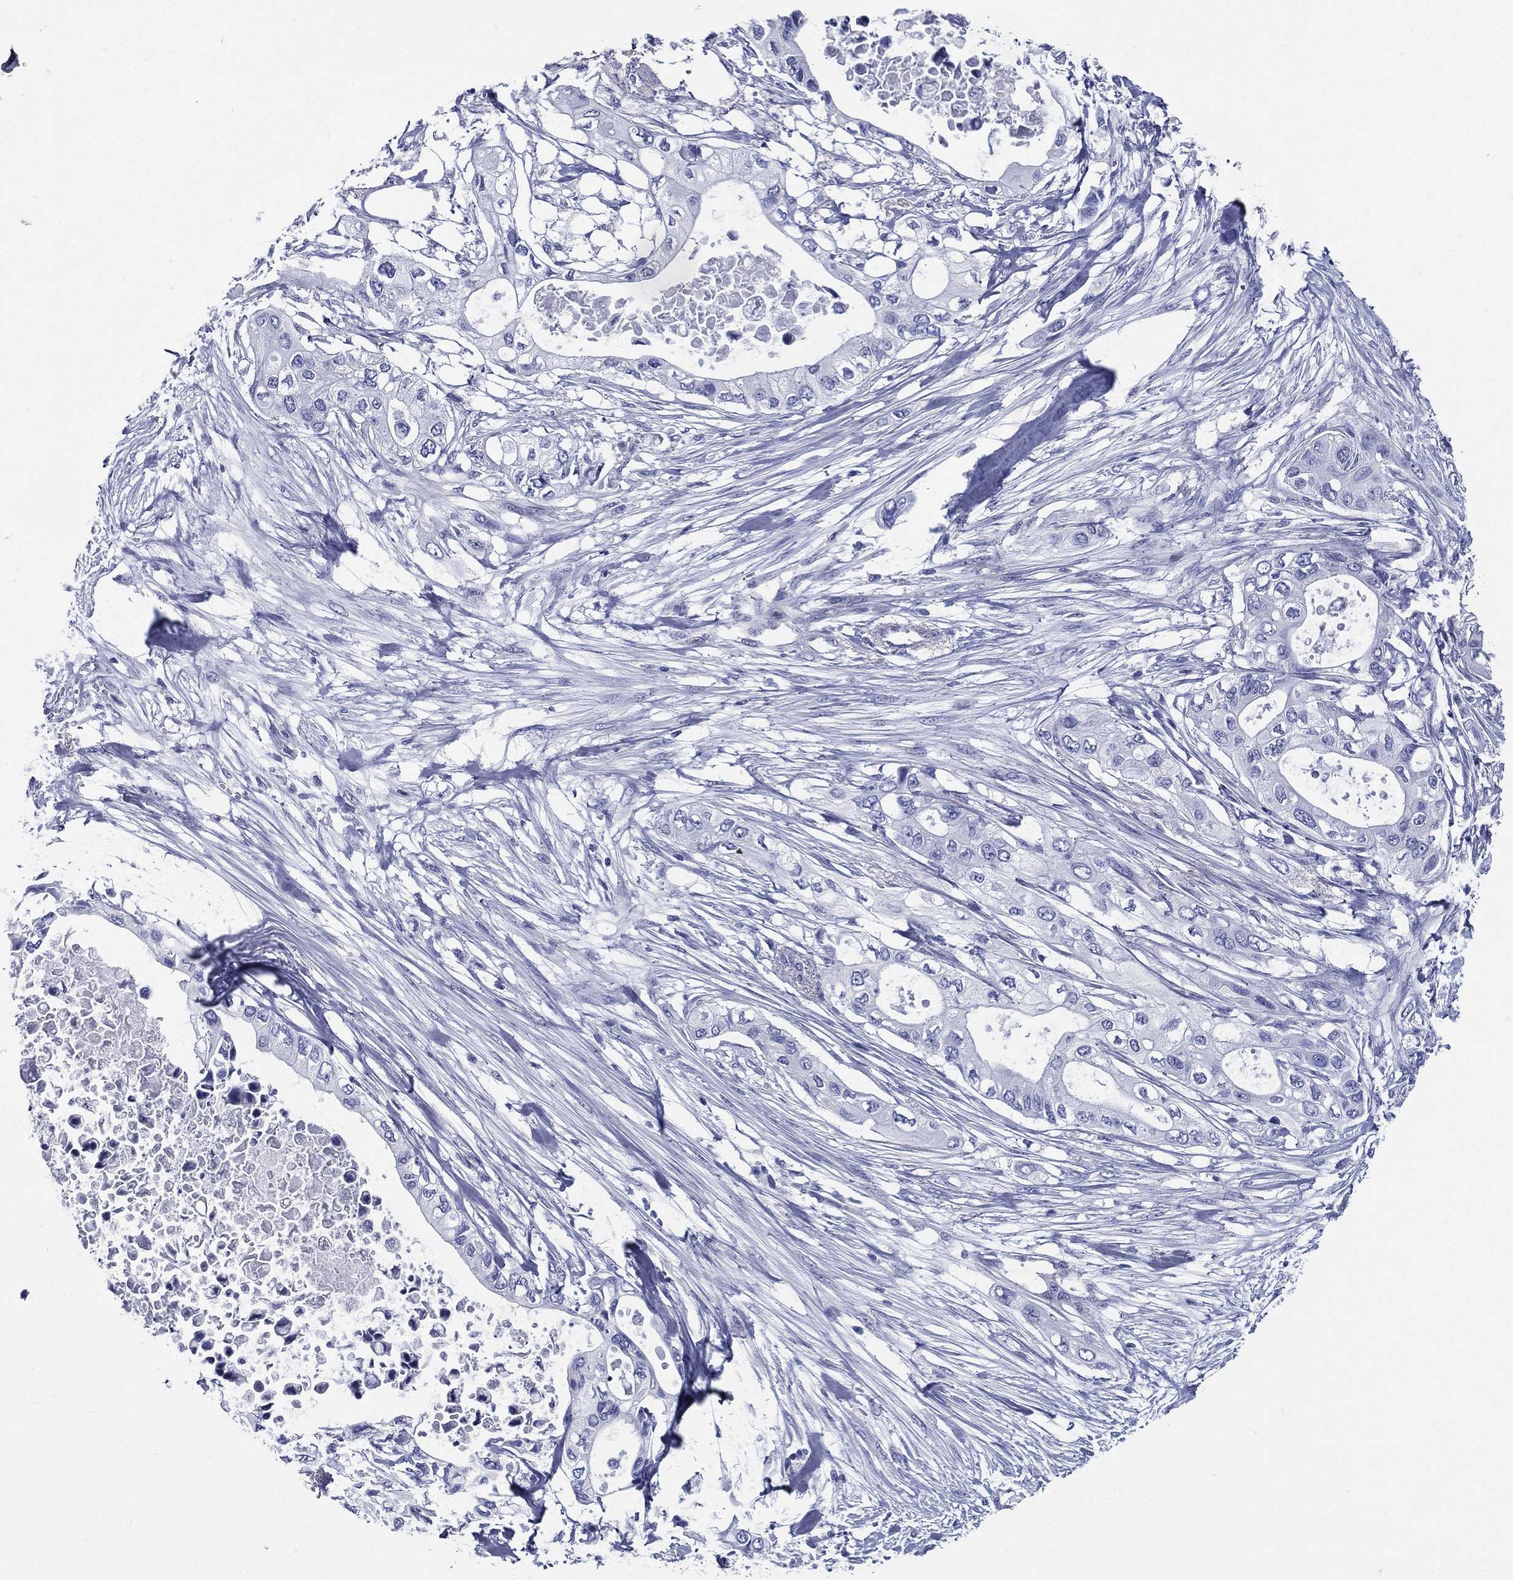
{"staining": {"intensity": "negative", "quantity": "none", "location": "none"}, "tissue": "pancreatic cancer", "cell_type": "Tumor cells", "image_type": "cancer", "snomed": [{"axis": "morphology", "description": "Adenocarcinoma, NOS"}, {"axis": "topography", "description": "Pancreas"}], "caption": "Tumor cells show no significant protein positivity in pancreatic adenocarcinoma.", "gene": "DPYS", "patient": {"sex": "female", "age": 63}}